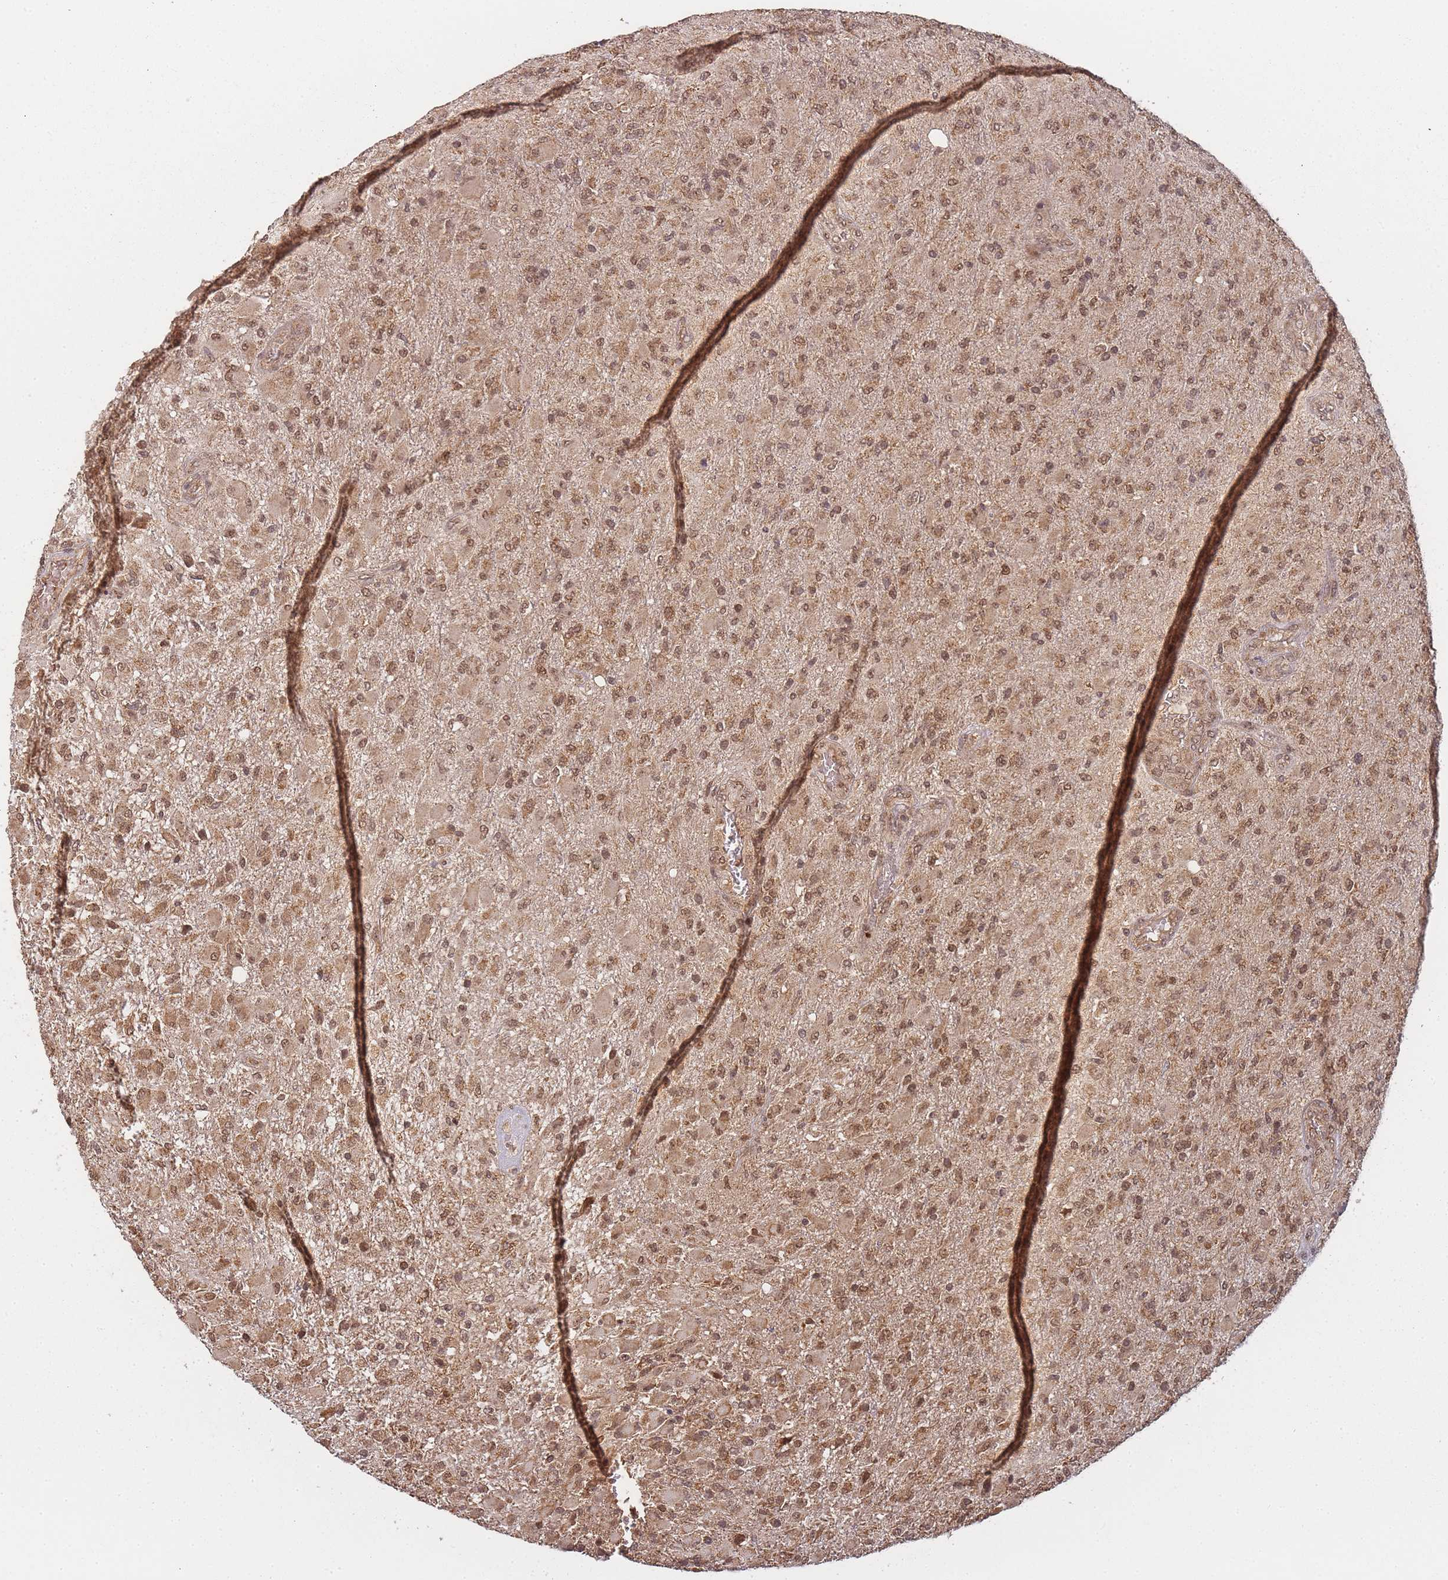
{"staining": {"intensity": "moderate", "quantity": ">75%", "location": "nuclear"}, "tissue": "glioma", "cell_type": "Tumor cells", "image_type": "cancer", "snomed": [{"axis": "morphology", "description": "Glioma, malignant, Low grade"}, {"axis": "topography", "description": "Brain"}], "caption": "An immunohistochemistry (IHC) histopathology image of tumor tissue is shown. Protein staining in brown shows moderate nuclear positivity in malignant glioma (low-grade) within tumor cells. Nuclei are stained in blue.", "gene": "ZNF497", "patient": {"sex": "male", "age": 65}}